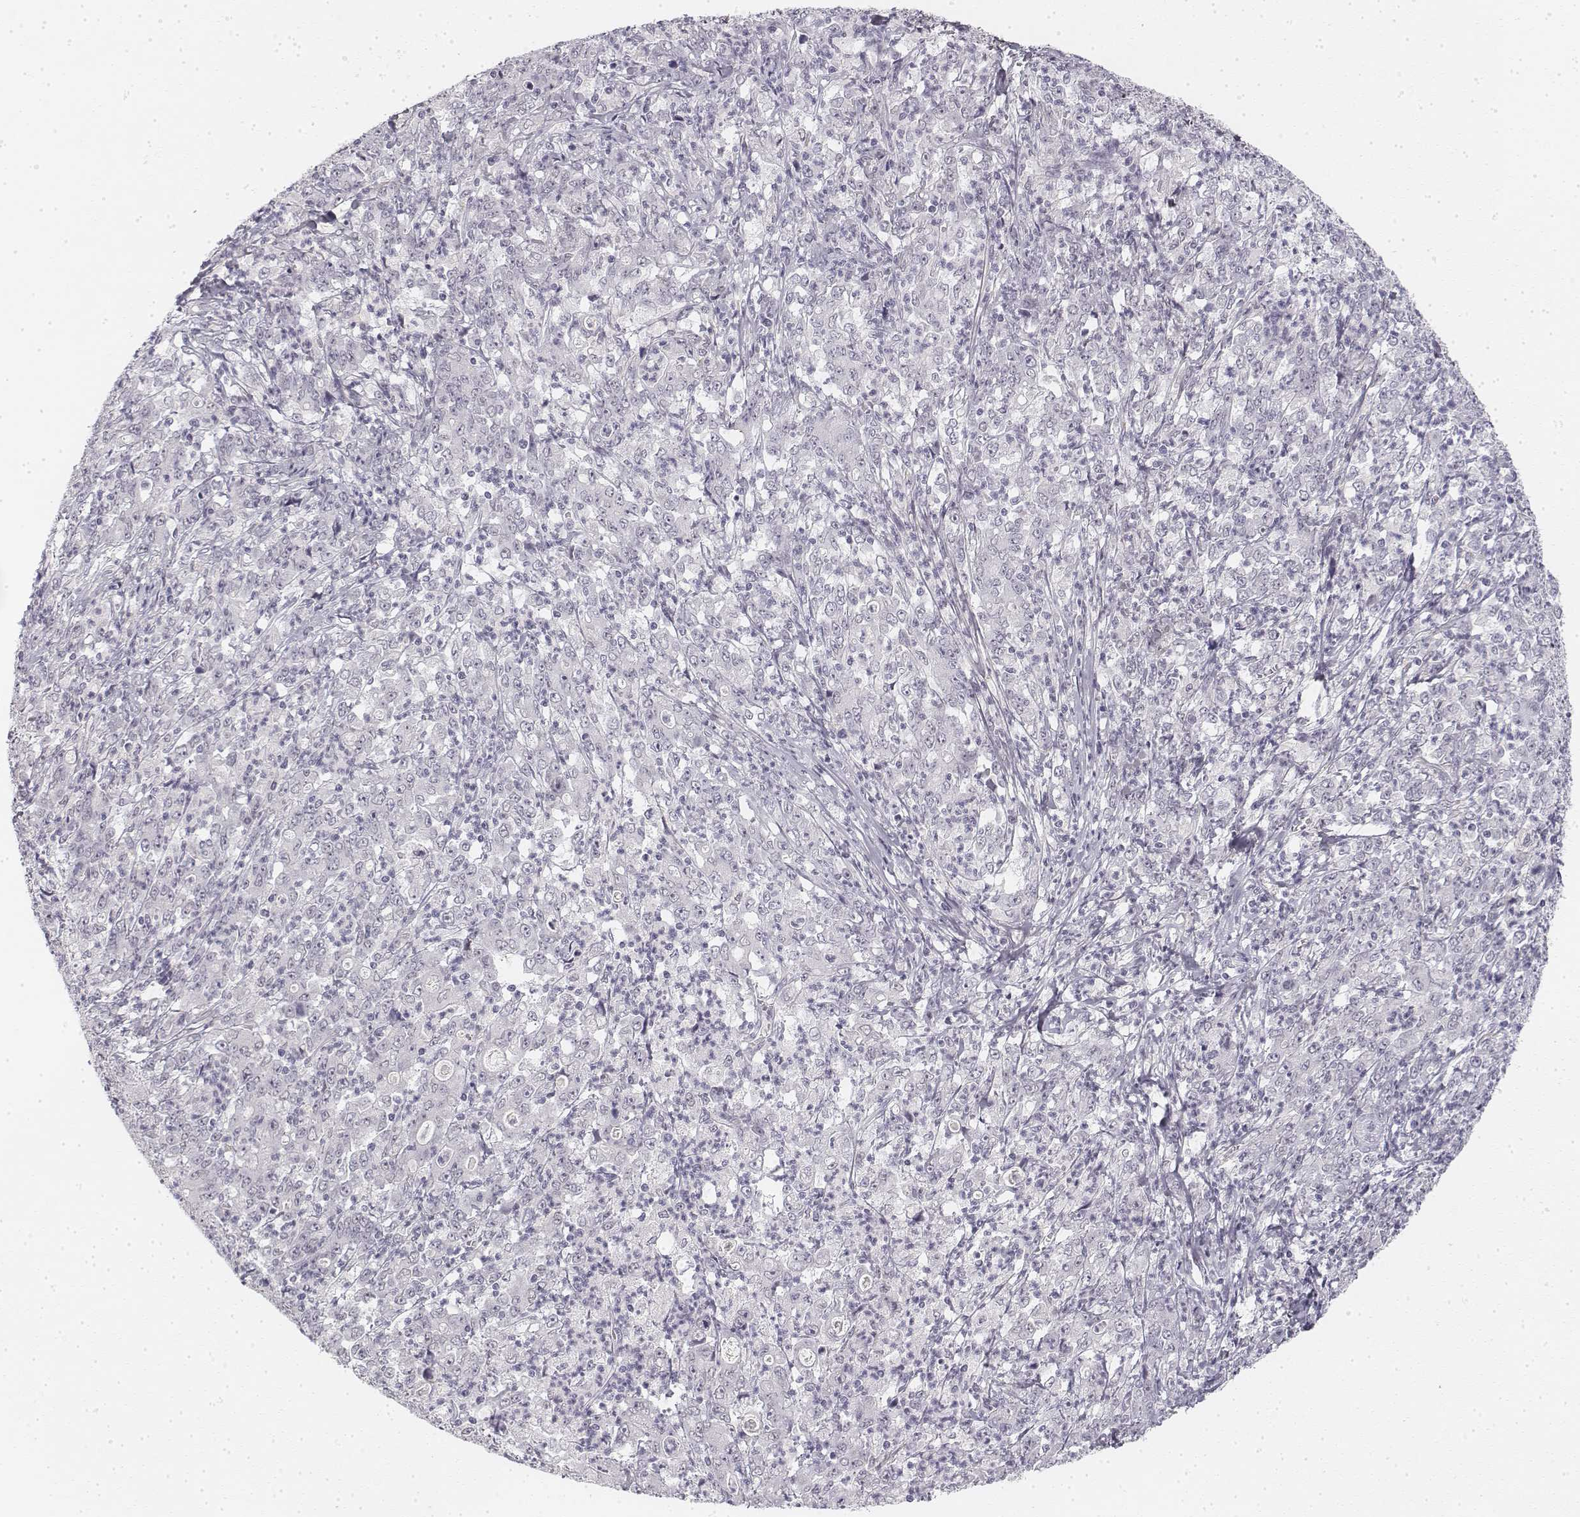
{"staining": {"intensity": "negative", "quantity": "none", "location": "none"}, "tissue": "stomach cancer", "cell_type": "Tumor cells", "image_type": "cancer", "snomed": [{"axis": "morphology", "description": "Adenocarcinoma, NOS"}, {"axis": "topography", "description": "Stomach, lower"}], "caption": "High power microscopy image of an IHC image of stomach adenocarcinoma, revealing no significant expression in tumor cells.", "gene": "KRT84", "patient": {"sex": "female", "age": 71}}